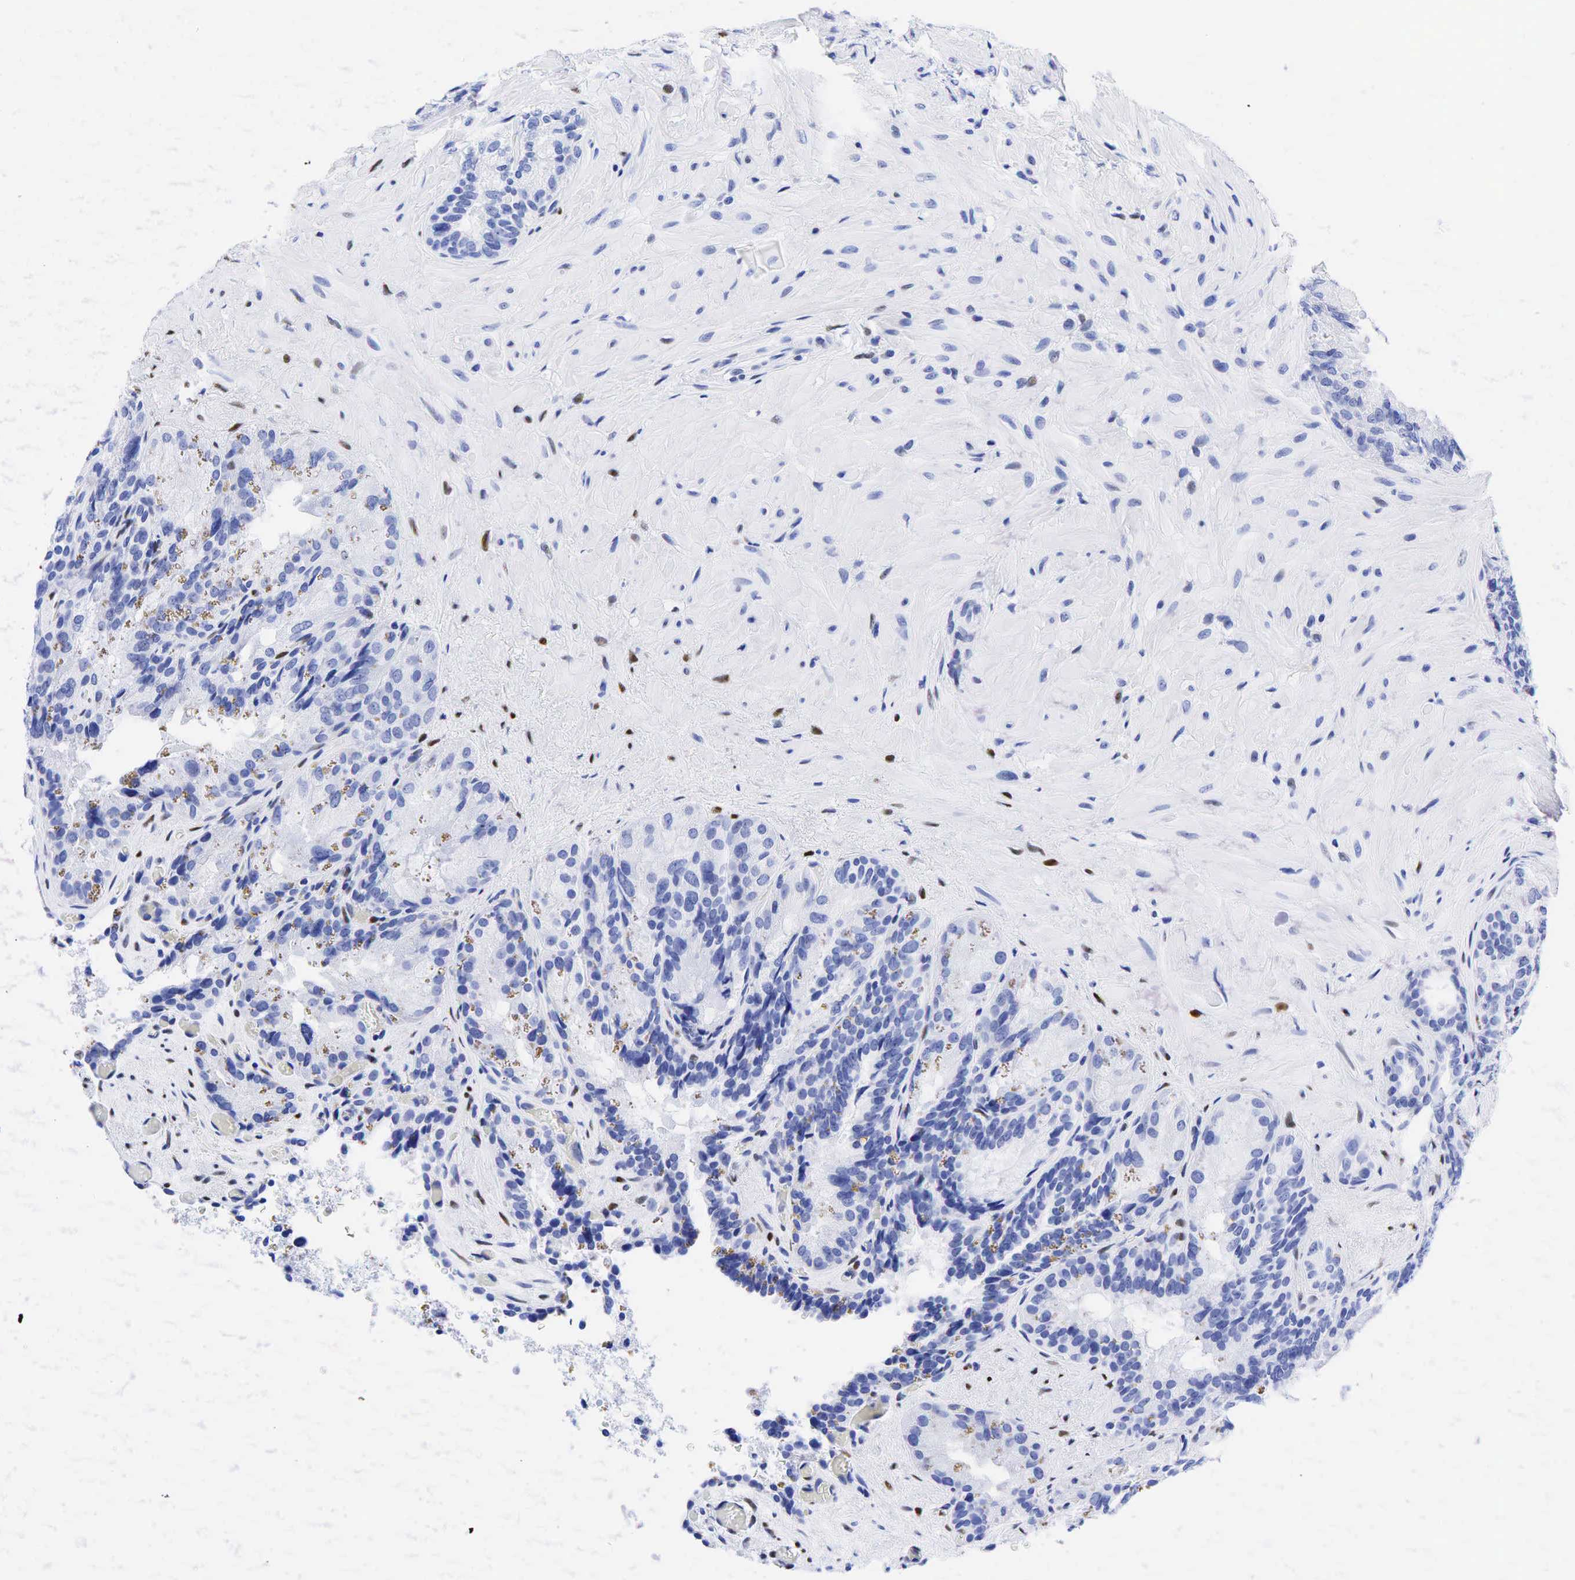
{"staining": {"intensity": "negative", "quantity": "none", "location": "none"}, "tissue": "seminal vesicle", "cell_type": "Glandular cells", "image_type": "normal", "snomed": [{"axis": "morphology", "description": "Normal tissue, NOS"}, {"axis": "topography", "description": "Seminal veicle"}], "caption": "Histopathology image shows no significant protein positivity in glandular cells of unremarkable seminal vesicle. The staining was performed using DAB to visualize the protein expression in brown, while the nuclei were stained in blue with hematoxylin (Magnification: 20x).", "gene": "ESR1", "patient": {"sex": "male", "age": 69}}